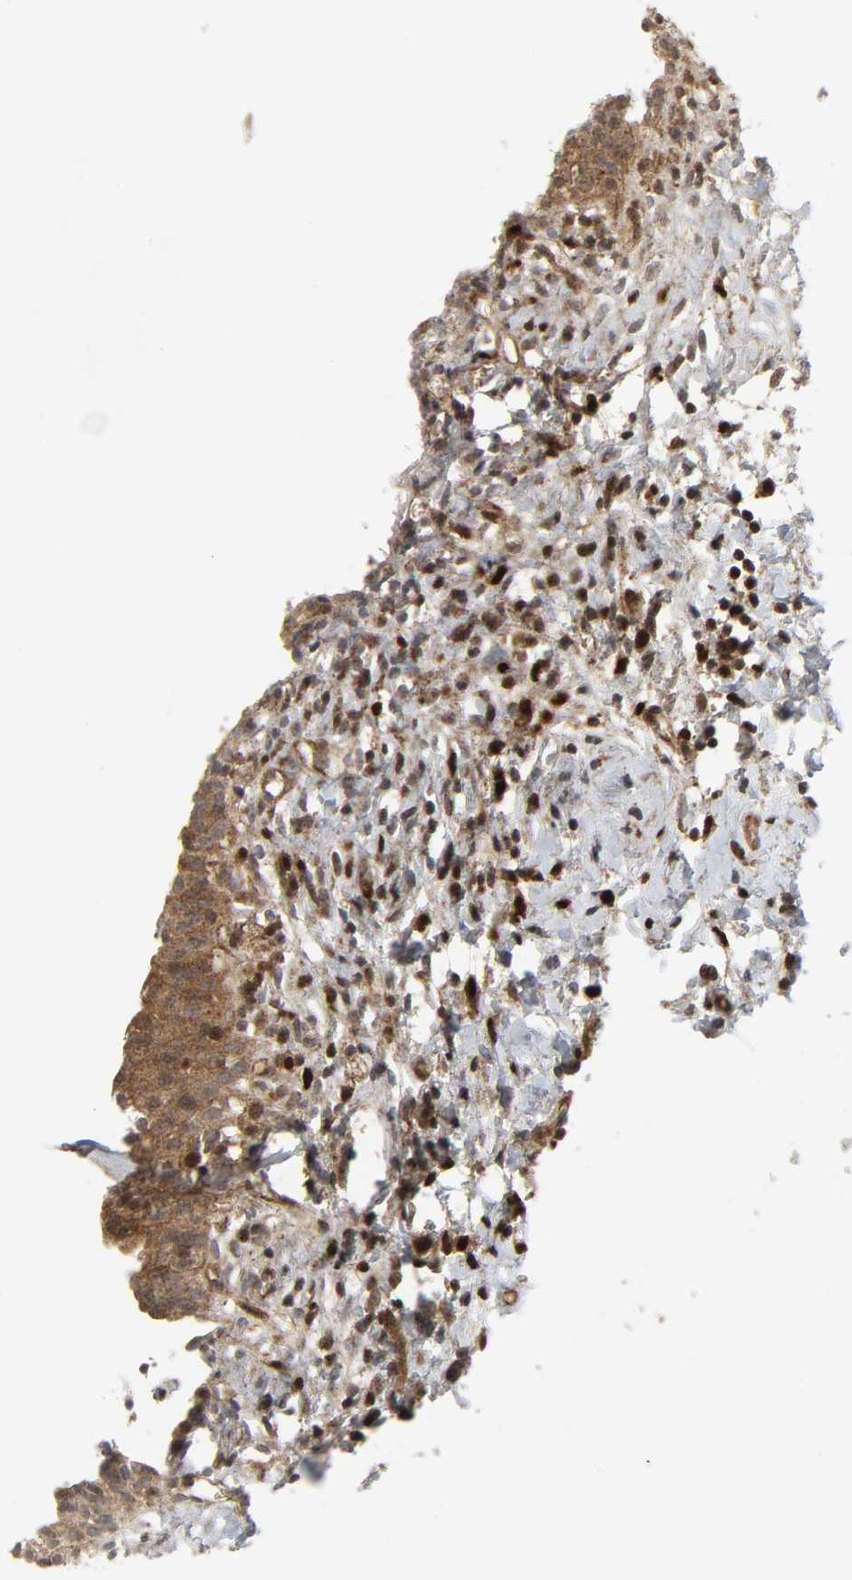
{"staining": {"intensity": "strong", "quantity": ">75%", "location": "cytoplasmic/membranous"}, "tissue": "urinary bladder", "cell_type": "Urothelial cells", "image_type": "normal", "snomed": [{"axis": "morphology", "description": "Normal tissue, NOS"}, {"axis": "topography", "description": "Urinary bladder"}], "caption": "Immunohistochemical staining of benign human urinary bladder shows >75% levels of strong cytoplasmic/membranous protein staining in about >75% of urothelial cells. (DAB IHC with brightfield microscopy, high magnification).", "gene": "CHUK", "patient": {"sex": "female", "age": 80}}